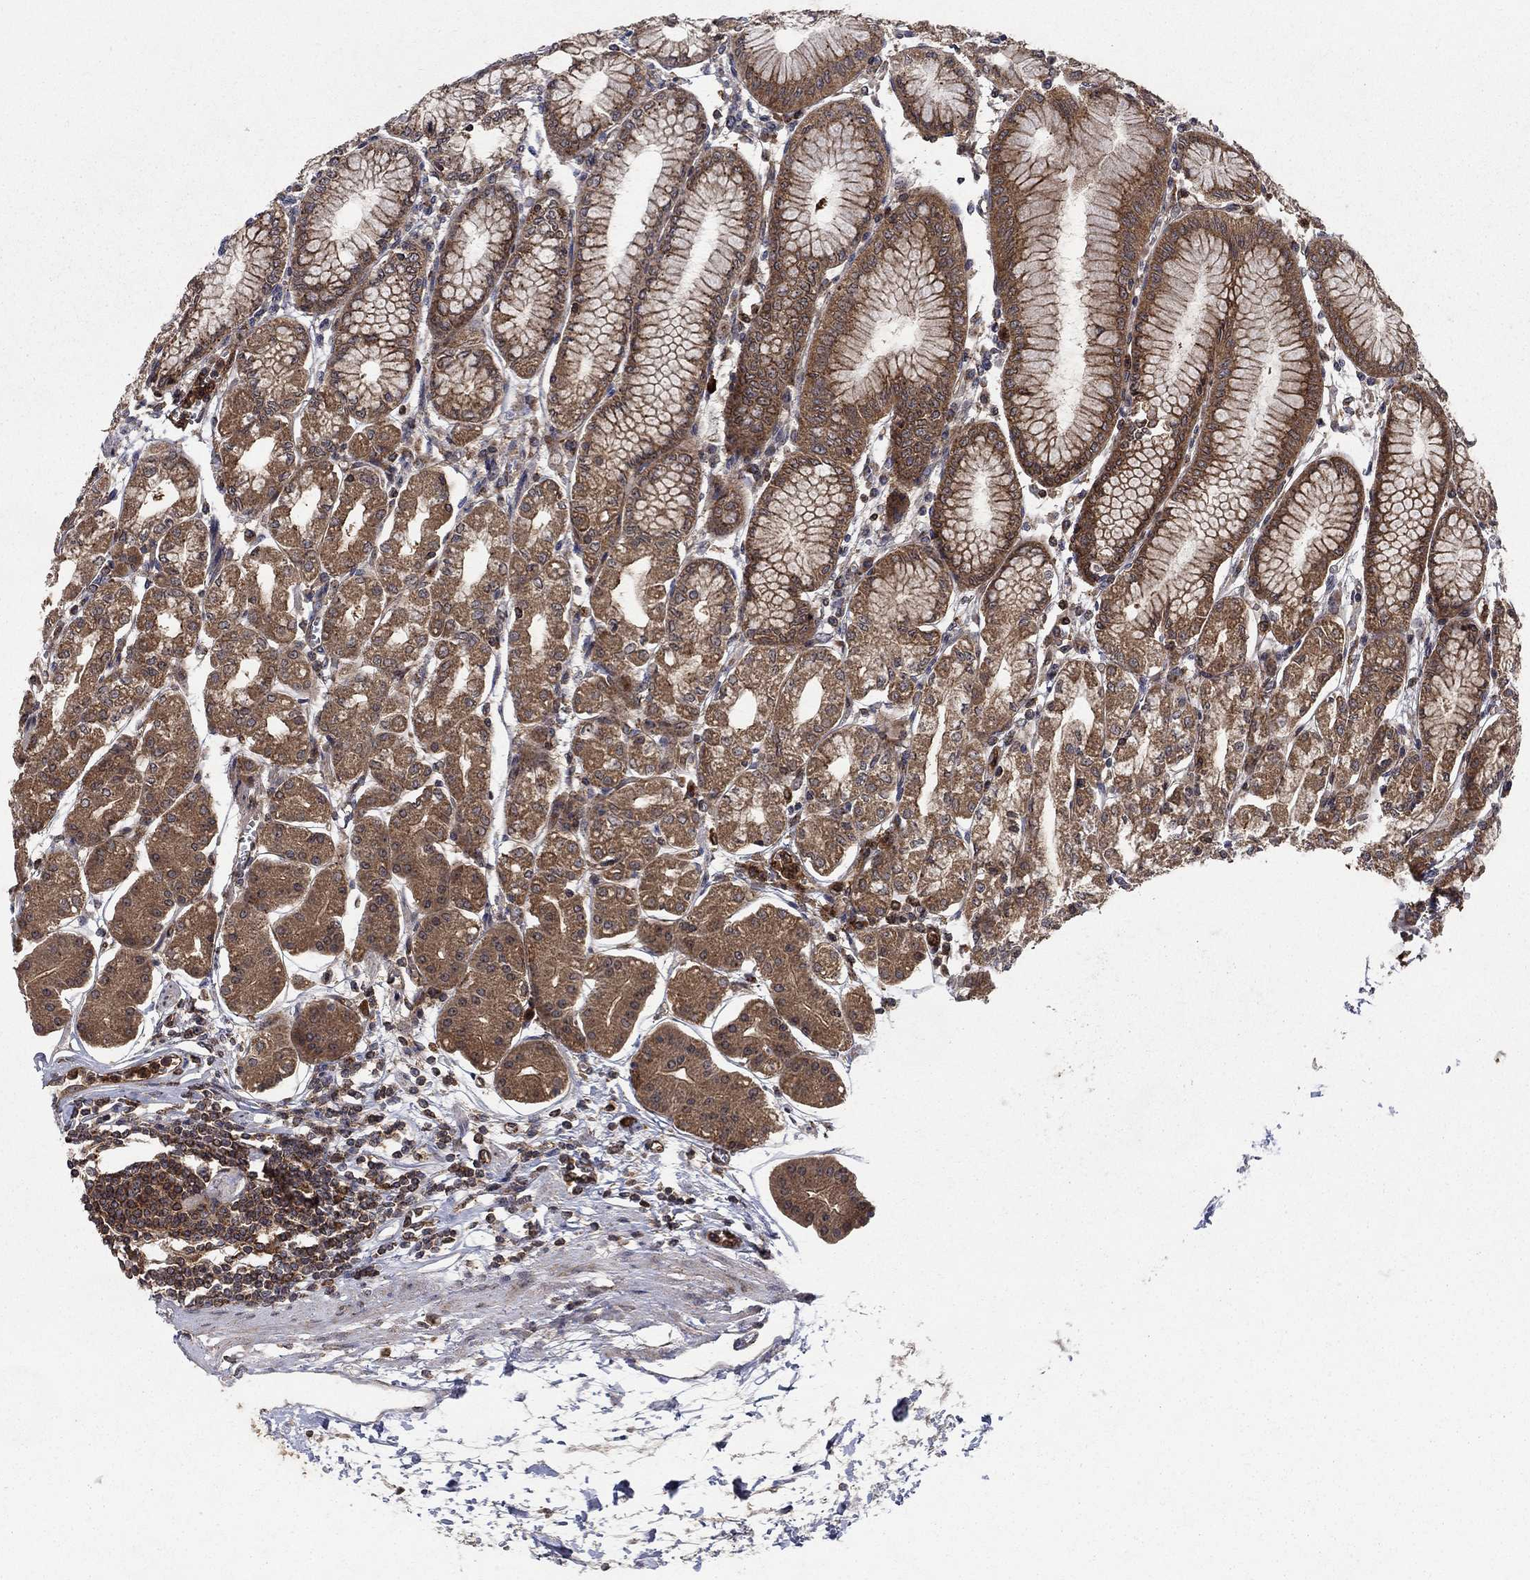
{"staining": {"intensity": "strong", "quantity": "25%-75%", "location": "cytoplasmic/membranous"}, "tissue": "stomach", "cell_type": "Glandular cells", "image_type": "normal", "snomed": [{"axis": "morphology", "description": "Normal tissue, NOS"}, {"axis": "topography", "description": "Skeletal muscle"}, {"axis": "topography", "description": "Stomach"}], "caption": "Approximately 25%-75% of glandular cells in benign human stomach exhibit strong cytoplasmic/membranous protein expression as visualized by brown immunohistochemical staining.", "gene": "IFI35", "patient": {"sex": "female", "age": 57}}